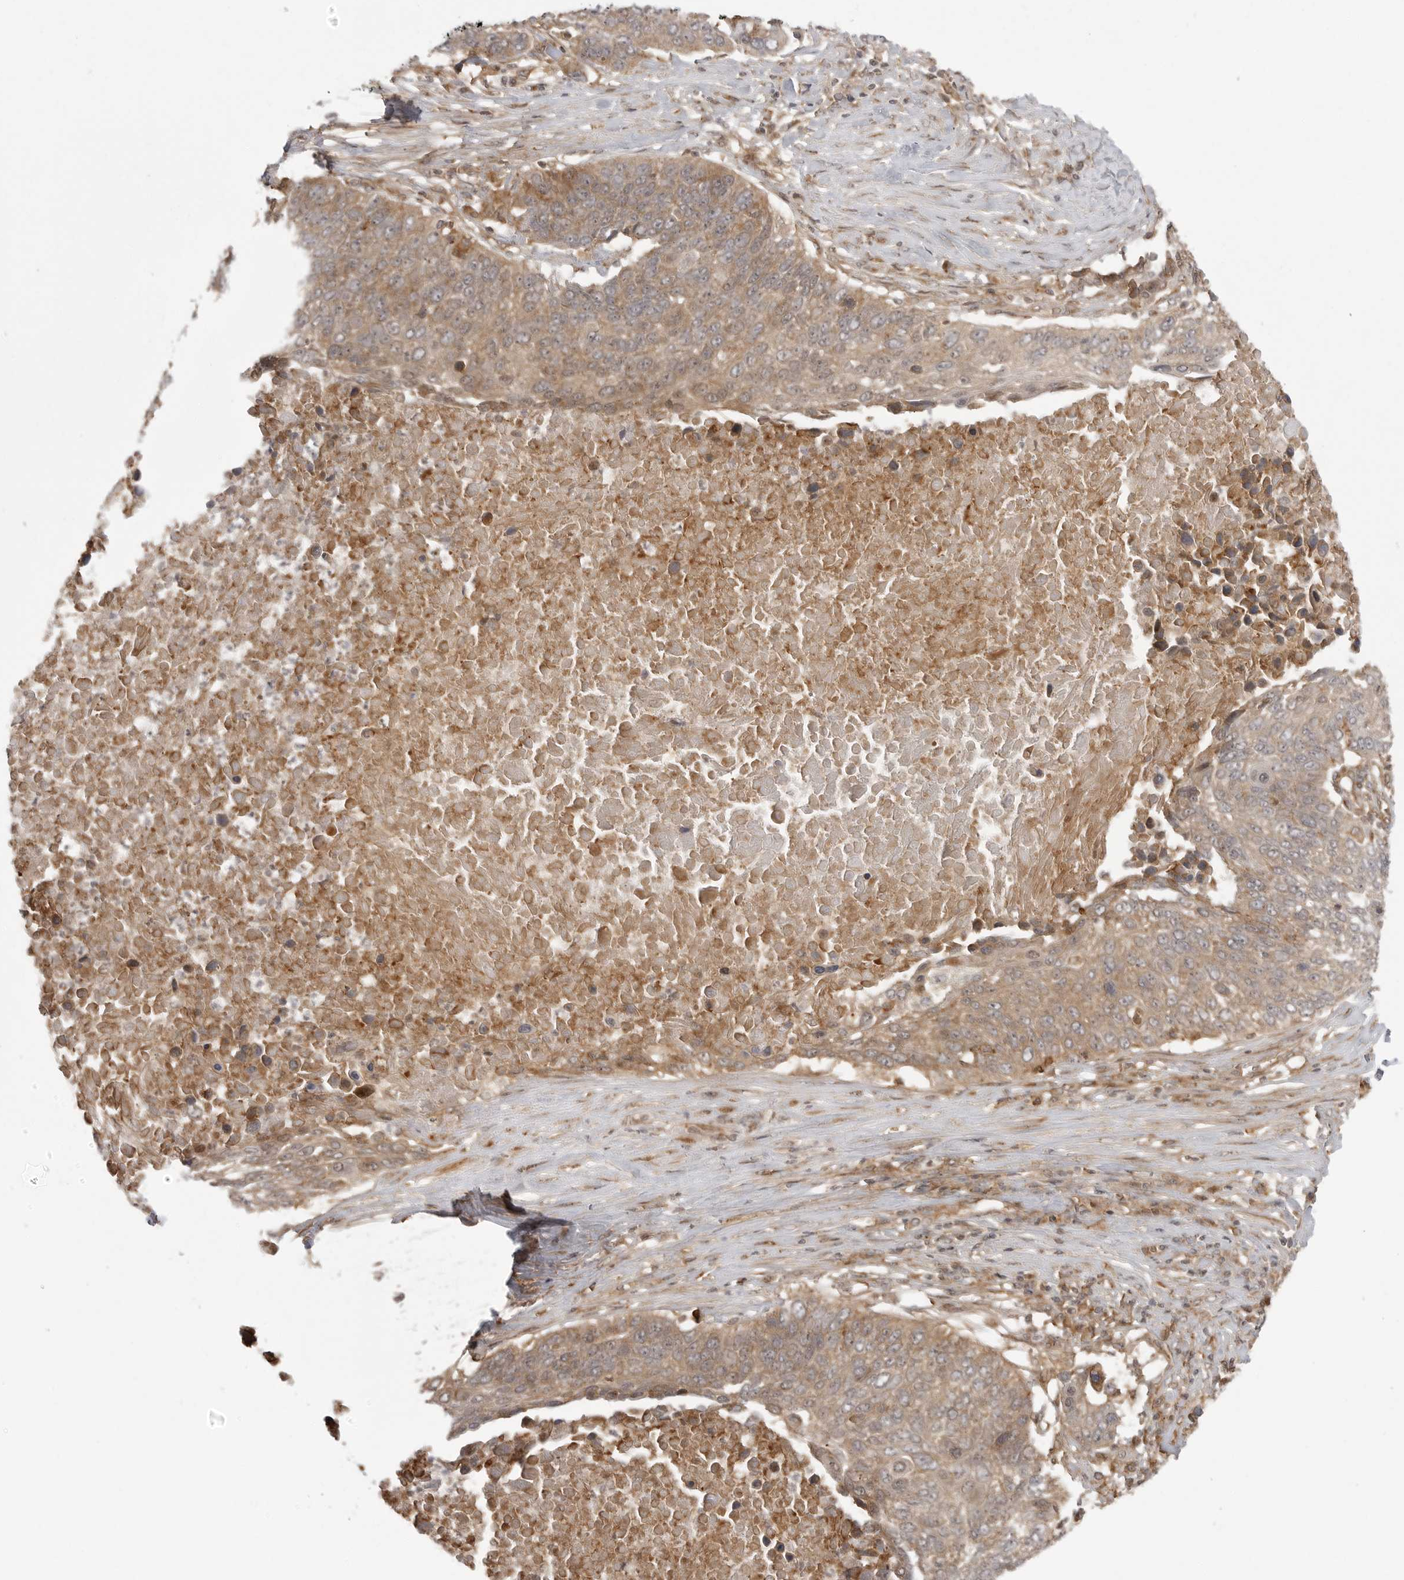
{"staining": {"intensity": "moderate", "quantity": ">75%", "location": "cytoplasmic/membranous"}, "tissue": "lung cancer", "cell_type": "Tumor cells", "image_type": "cancer", "snomed": [{"axis": "morphology", "description": "Squamous cell carcinoma, NOS"}, {"axis": "topography", "description": "Lung"}], "caption": "Approximately >75% of tumor cells in human lung squamous cell carcinoma reveal moderate cytoplasmic/membranous protein positivity as visualized by brown immunohistochemical staining.", "gene": "FAT3", "patient": {"sex": "male", "age": 66}}